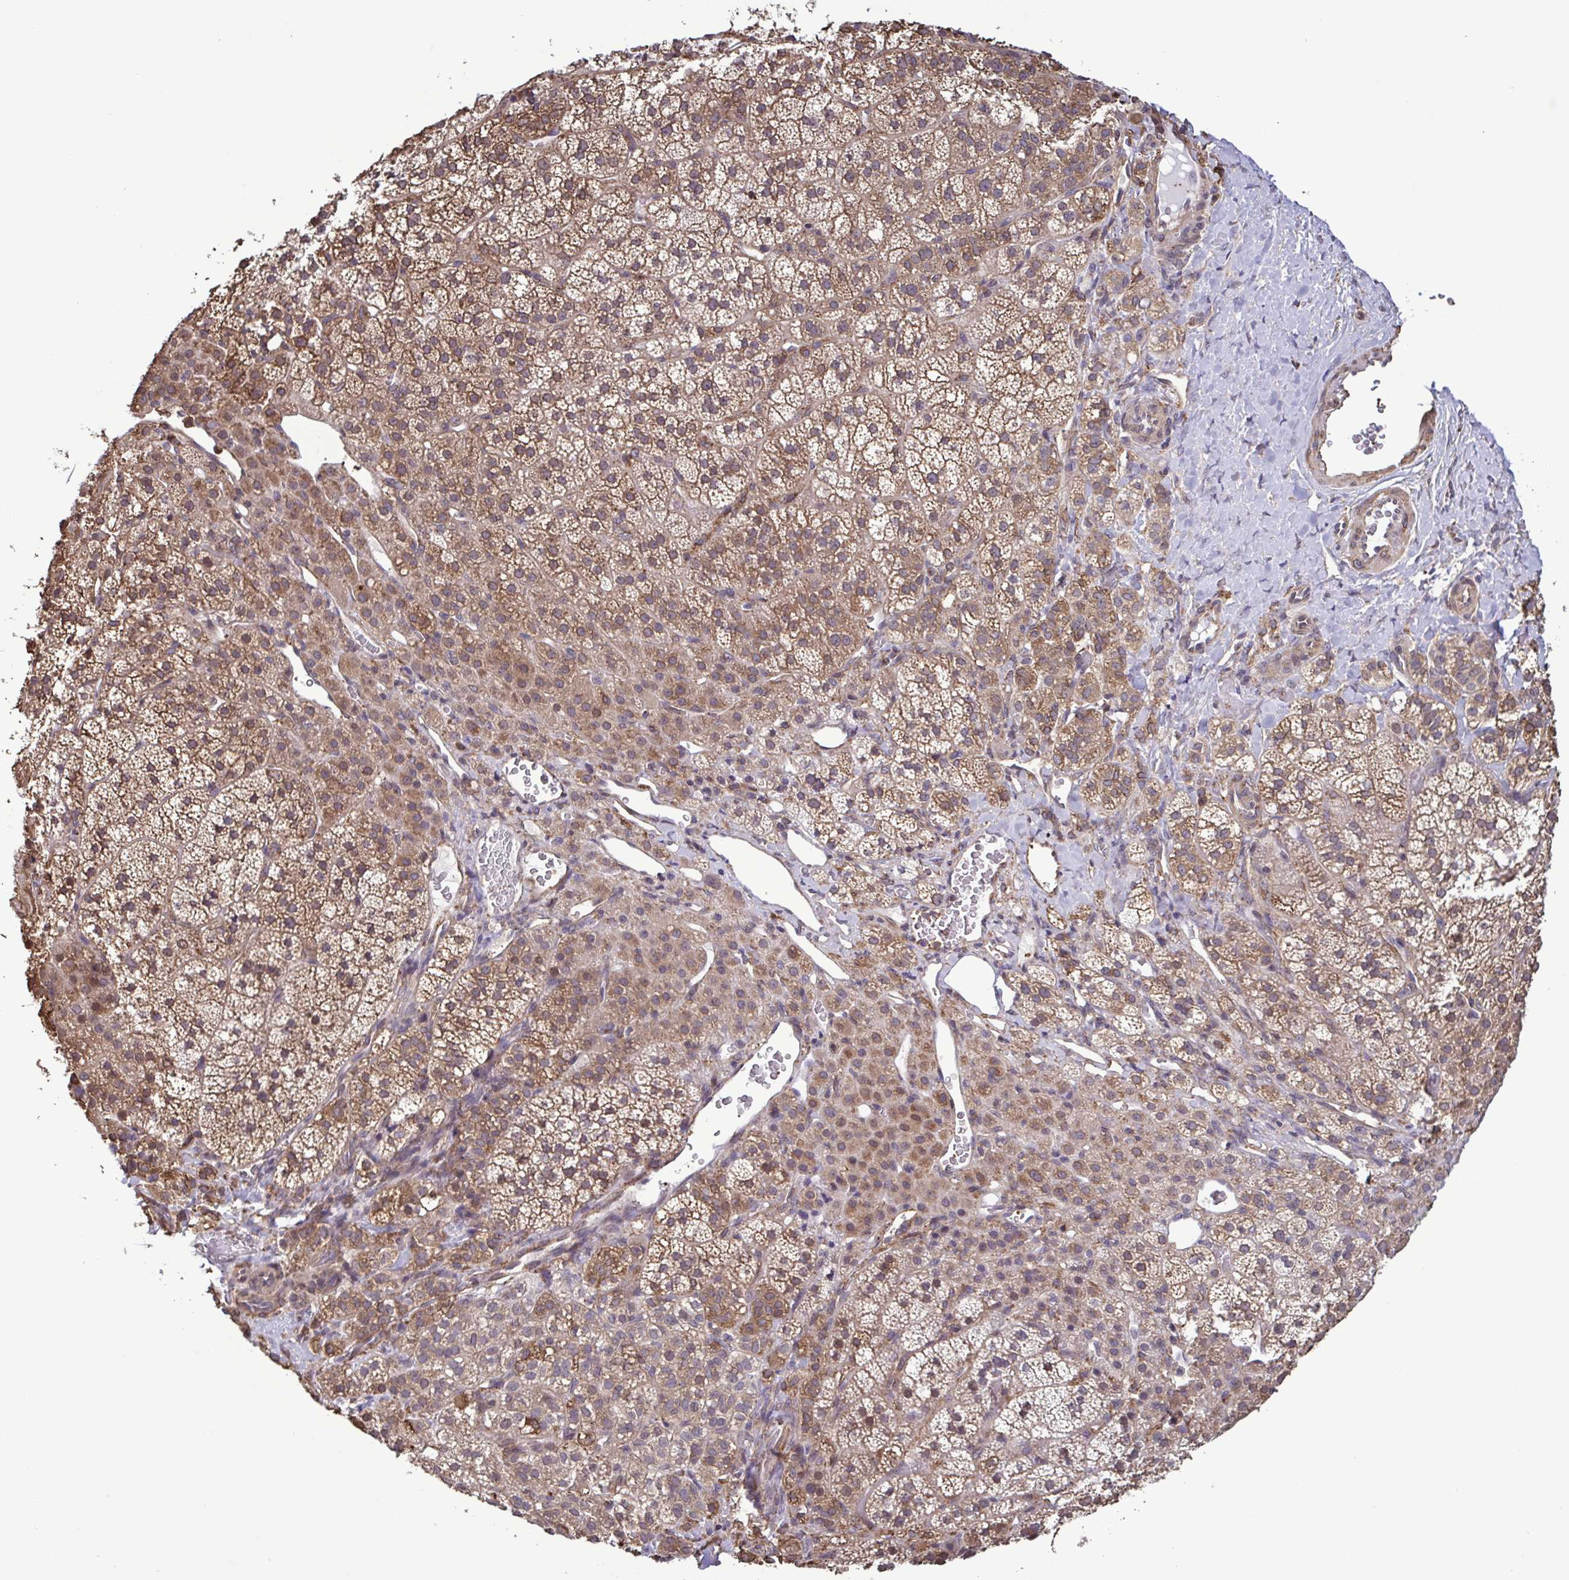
{"staining": {"intensity": "moderate", "quantity": ">75%", "location": "cytoplasmic/membranous"}, "tissue": "adrenal gland", "cell_type": "Glandular cells", "image_type": "normal", "snomed": [{"axis": "morphology", "description": "Normal tissue, NOS"}, {"axis": "topography", "description": "Adrenal gland"}], "caption": "An image showing moderate cytoplasmic/membranous positivity in approximately >75% of glandular cells in benign adrenal gland, as visualized by brown immunohistochemical staining.", "gene": "ZNF200", "patient": {"sex": "female", "age": 60}}